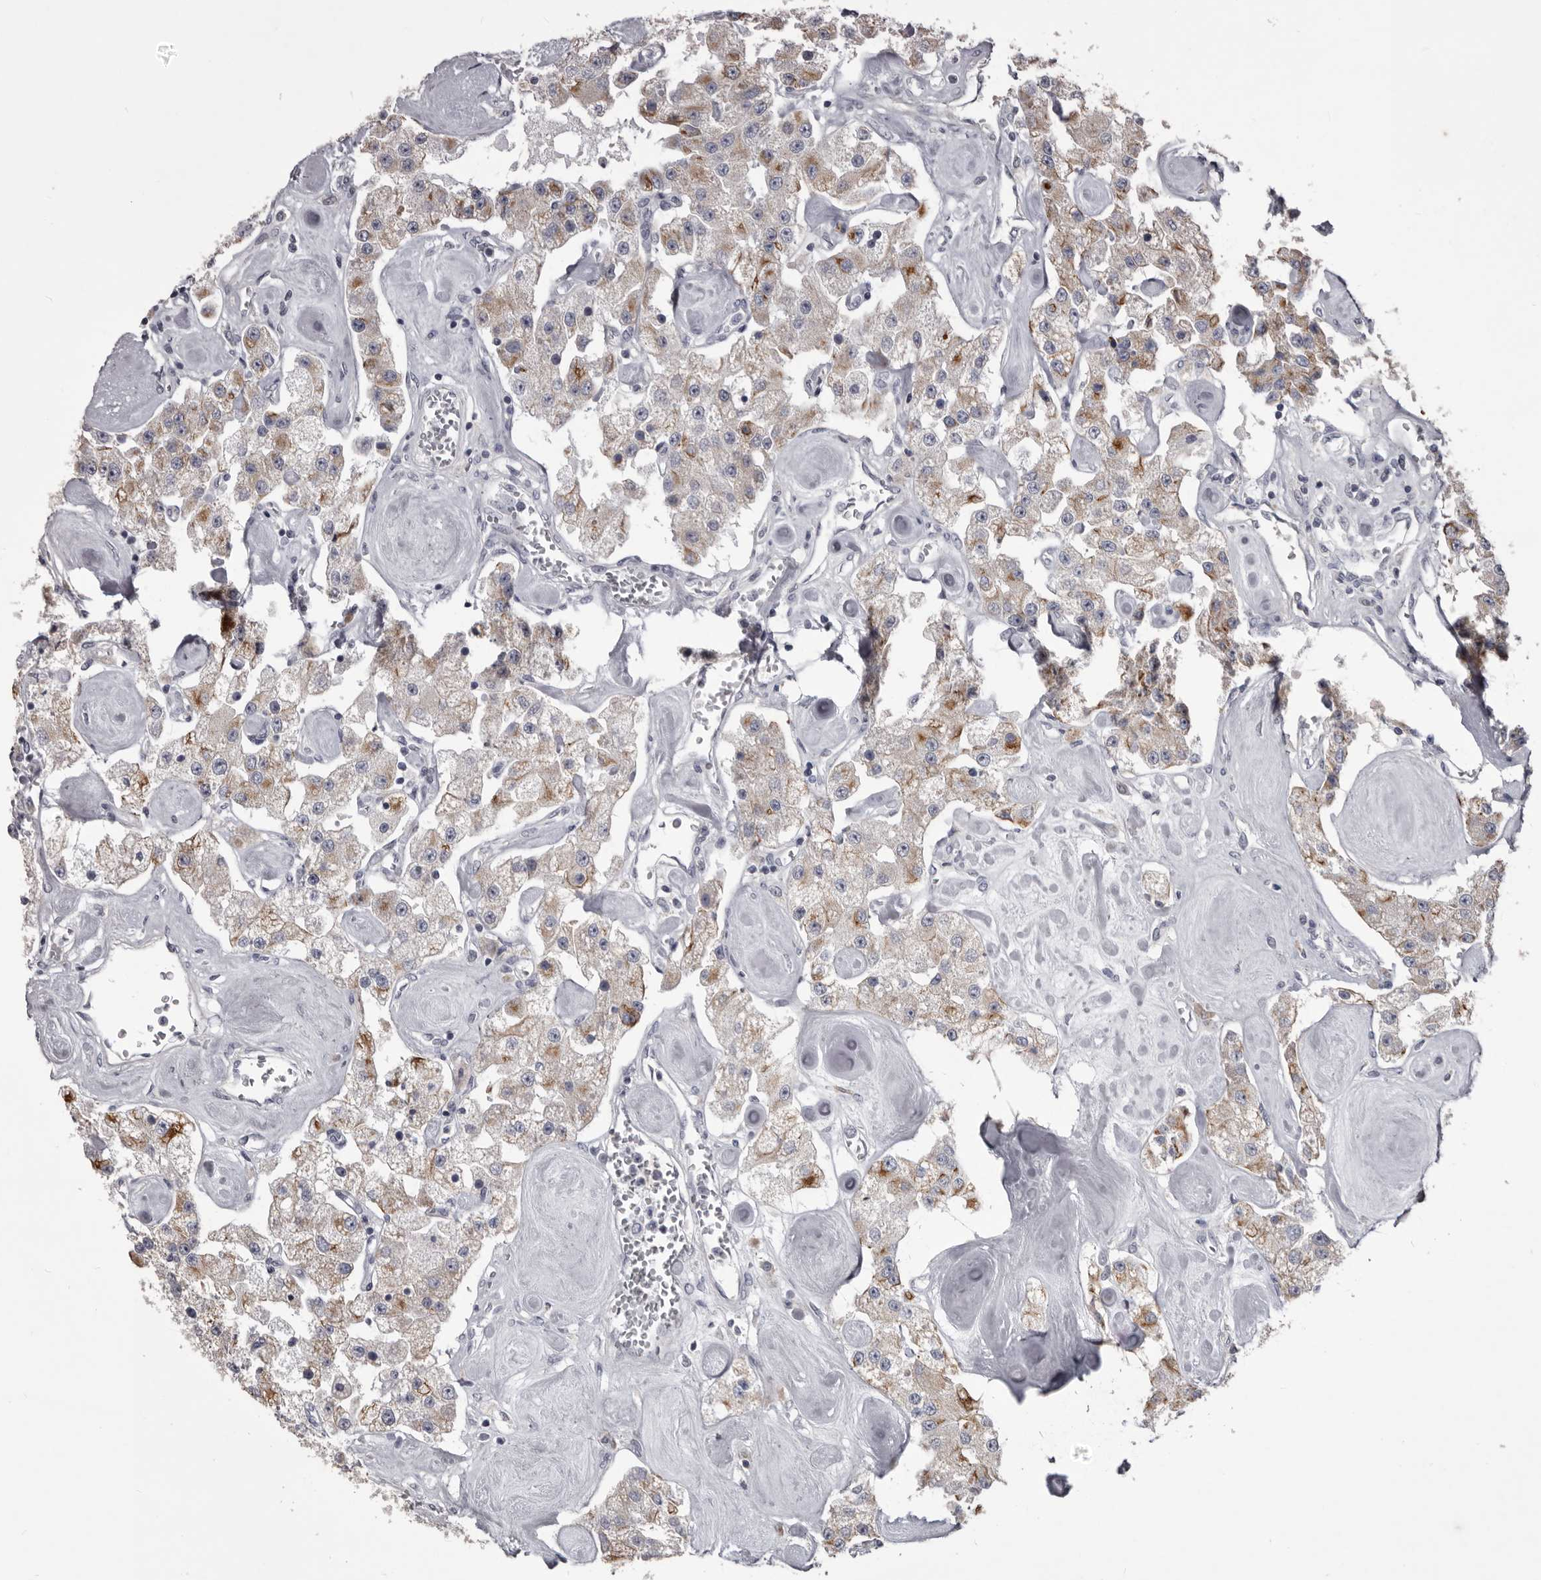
{"staining": {"intensity": "moderate", "quantity": "25%-75%", "location": "cytoplasmic/membranous"}, "tissue": "carcinoid", "cell_type": "Tumor cells", "image_type": "cancer", "snomed": [{"axis": "morphology", "description": "Carcinoid, malignant, NOS"}, {"axis": "topography", "description": "Pancreas"}], "caption": "Immunohistochemical staining of carcinoid (malignant) displays medium levels of moderate cytoplasmic/membranous expression in about 25%-75% of tumor cells. (DAB IHC, brown staining for protein, blue staining for nuclei).", "gene": "LPAR6", "patient": {"sex": "male", "age": 41}}